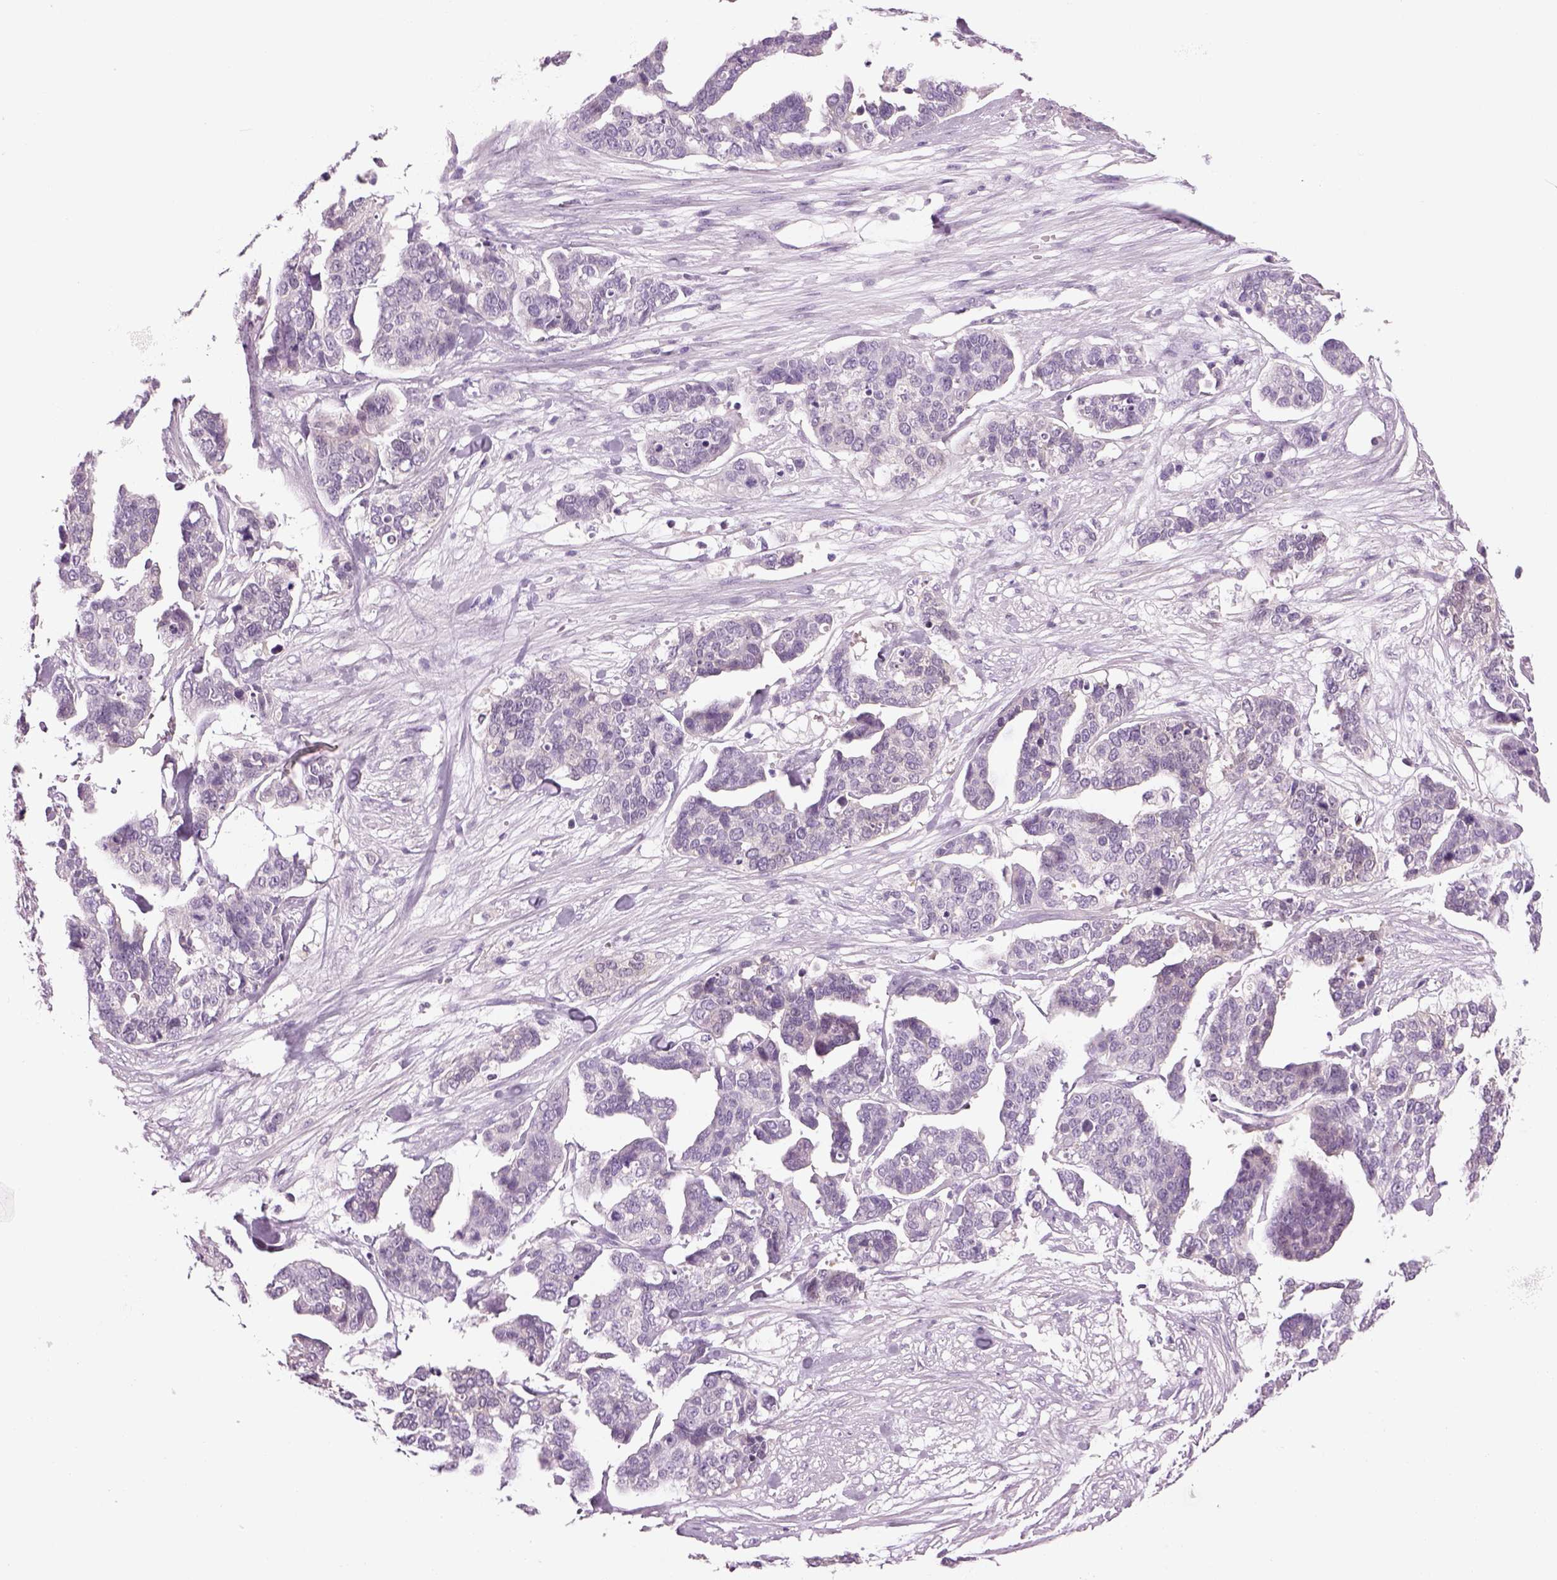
{"staining": {"intensity": "negative", "quantity": "none", "location": "none"}, "tissue": "ovarian cancer", "cell_type": "Tumor cells", "image_type": "cancer", "snomed": [{"axis": "morphology", "description": "Carcinoma, endometroid"}, {"axis": "topography", "description": "Ovary"}], "caption": "Tumor cells are negative for protein expression in human endometroid carcinoma (ovarian).", "gene": "MDH1B", "patient": {"sex": "female", "age": 65}}